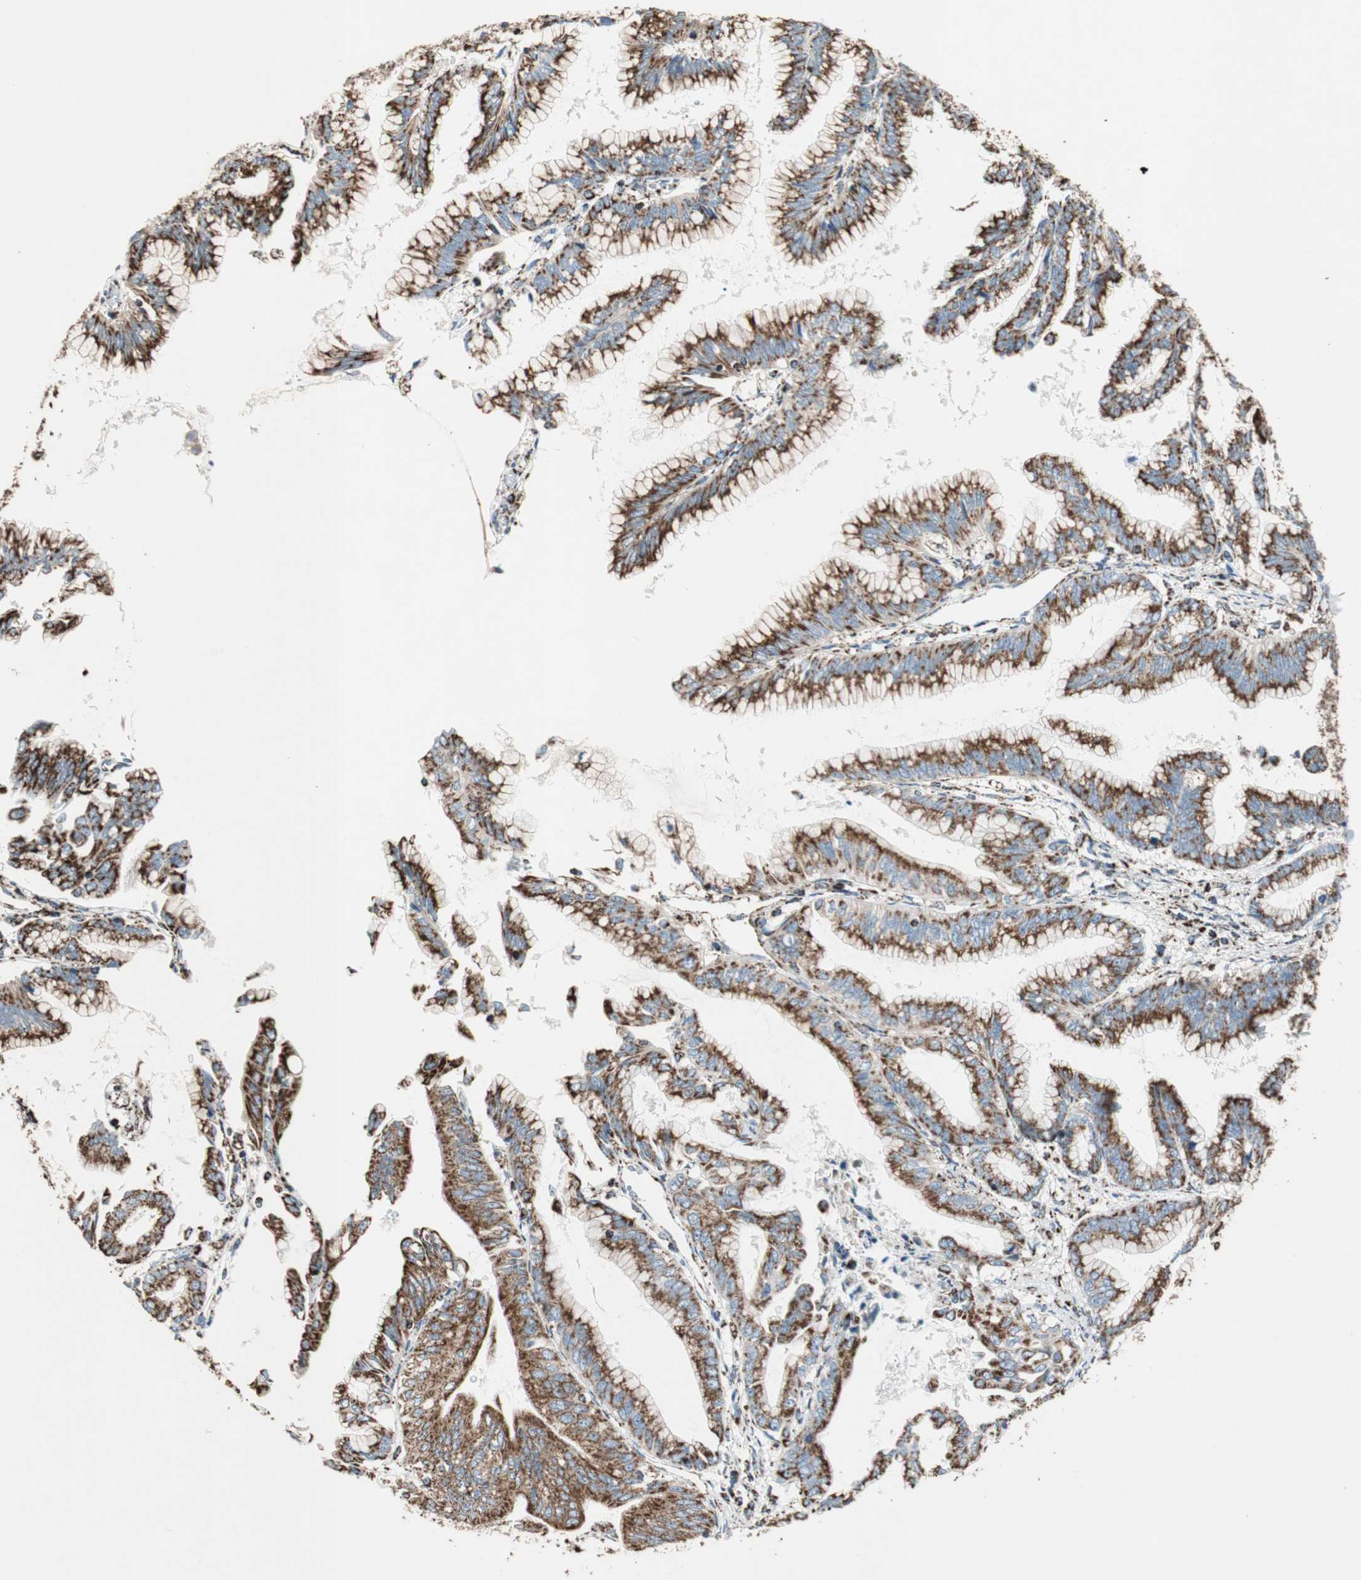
{"staining": {"intensity": "strong", "quantity": ">75%", "location": "cytoplasmic/membranous"}, "tissue": "pancreatic cancer", "cell_type": "Tumor cells", "image_type": "cancer", "snomed": [{"axis": "morphology", "description": "Adenocarcinoma, NOS"}, {"axis": "topography", "description": "Pancreas"}], "caption": "This photomicrograph shows immunohistochemistry (IHC) staining of pancreatic cancer, with high strong cytoplasmic/membranous staining in about >75% of tumor cells.", "gene": "PCSK4", "patient": {"sex": "female", "age": 64}}